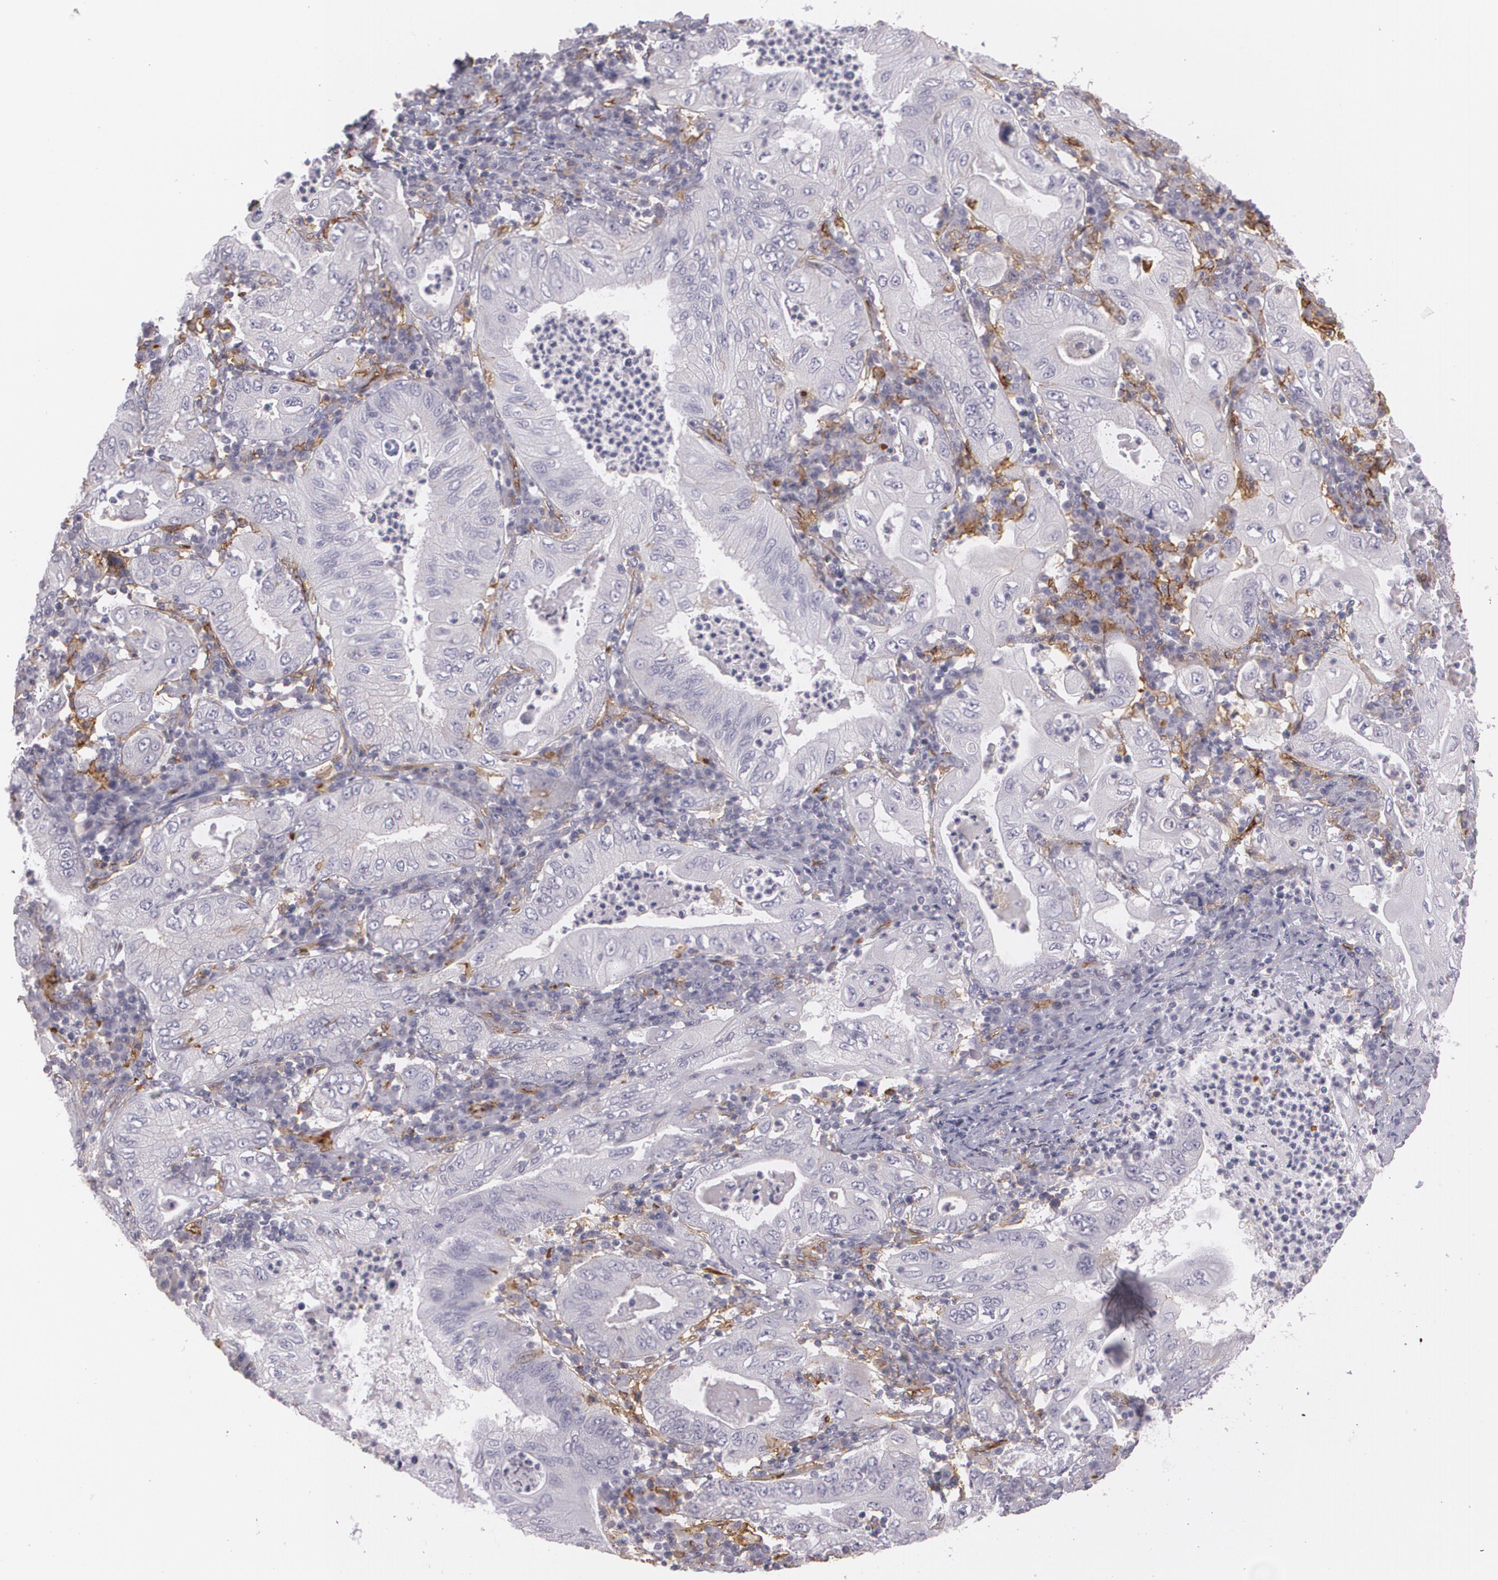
{"staining": {"intensity": "negative", "quantity": "none", "location": "none"}, "tissue": "stomach cancer", "cell_type": "Tumor cells", "image_type": "cancer", "snomed": [{"axis": "morphology", "description": "Normal tissue, NOS"}, {"axis": "morphology", "description": "Adenocarcinoma, NOS"}, {"axis": "topography", "description": "Esophagus"}, {"axis": "topography", "description": "Stomach, upper"}, {"axis": "topography", "description": "Peripheral nerve tissue"}], "caption": "DAB immunohistochemical staining of adenocarcinoma (stomach) shows no significant staining in tumor cells.", "gene": "ACE", "patient": {"sex": "male", "age": 62}}